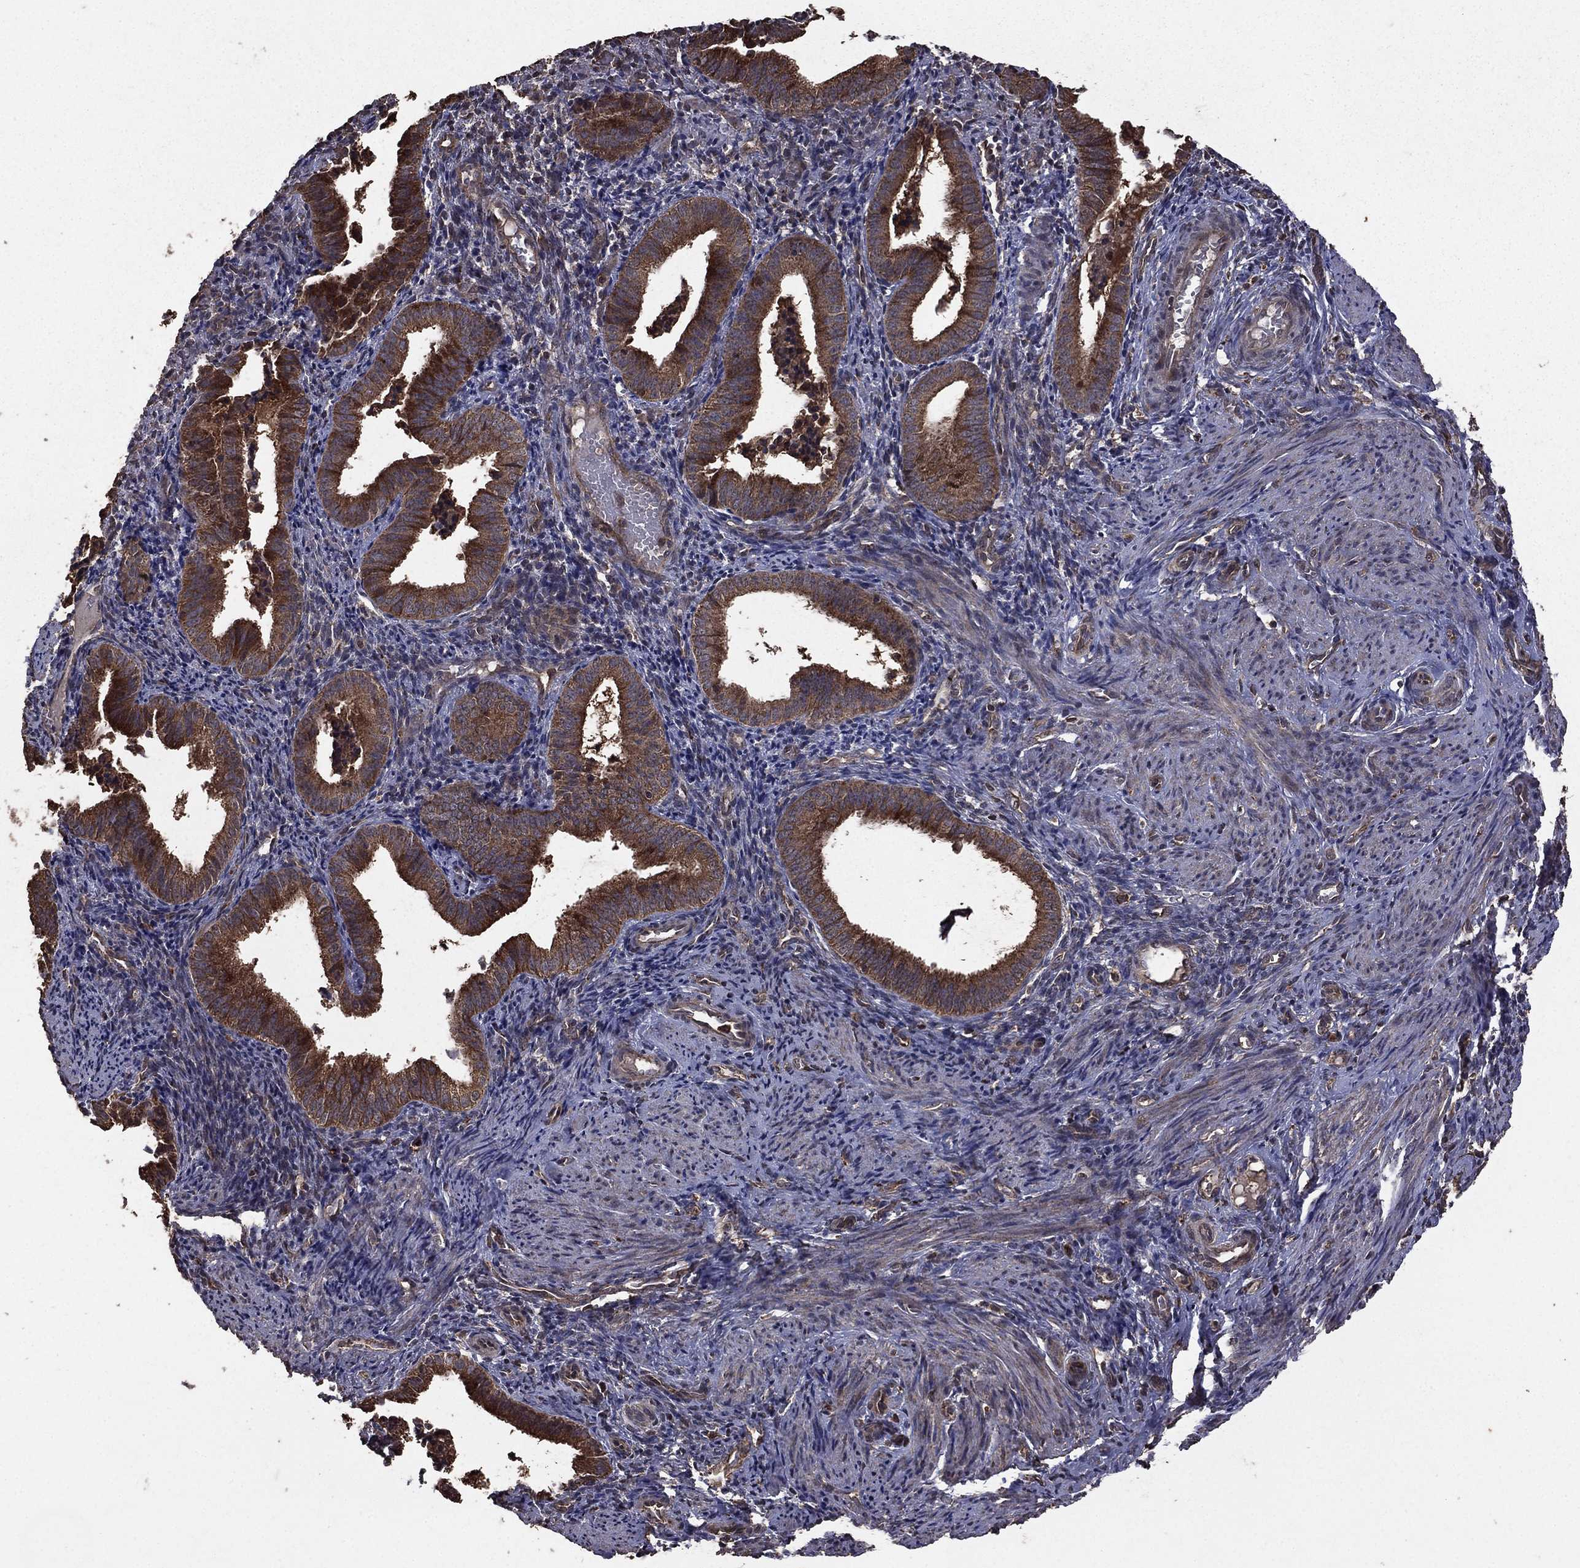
{"staining": {"intensity": "negative", "quantity": "none", "location": "none"}, "tissue": "endometrium", "cell_type": "Cells in endometrial stroma", "image_type": "normal", "snomed": [{"axis": "morphology", "description": "Normal tissue, NOS"}, {"axis": "topography", "description": "Endometrium"}], "caption": "IHC photomicrograph of benign human endometrium stained for a protein (brown), which reveals no staining in cells in endometrial stroma.", "gene": "BIRC6", "patient": {"sex": "female", "age": 42}}